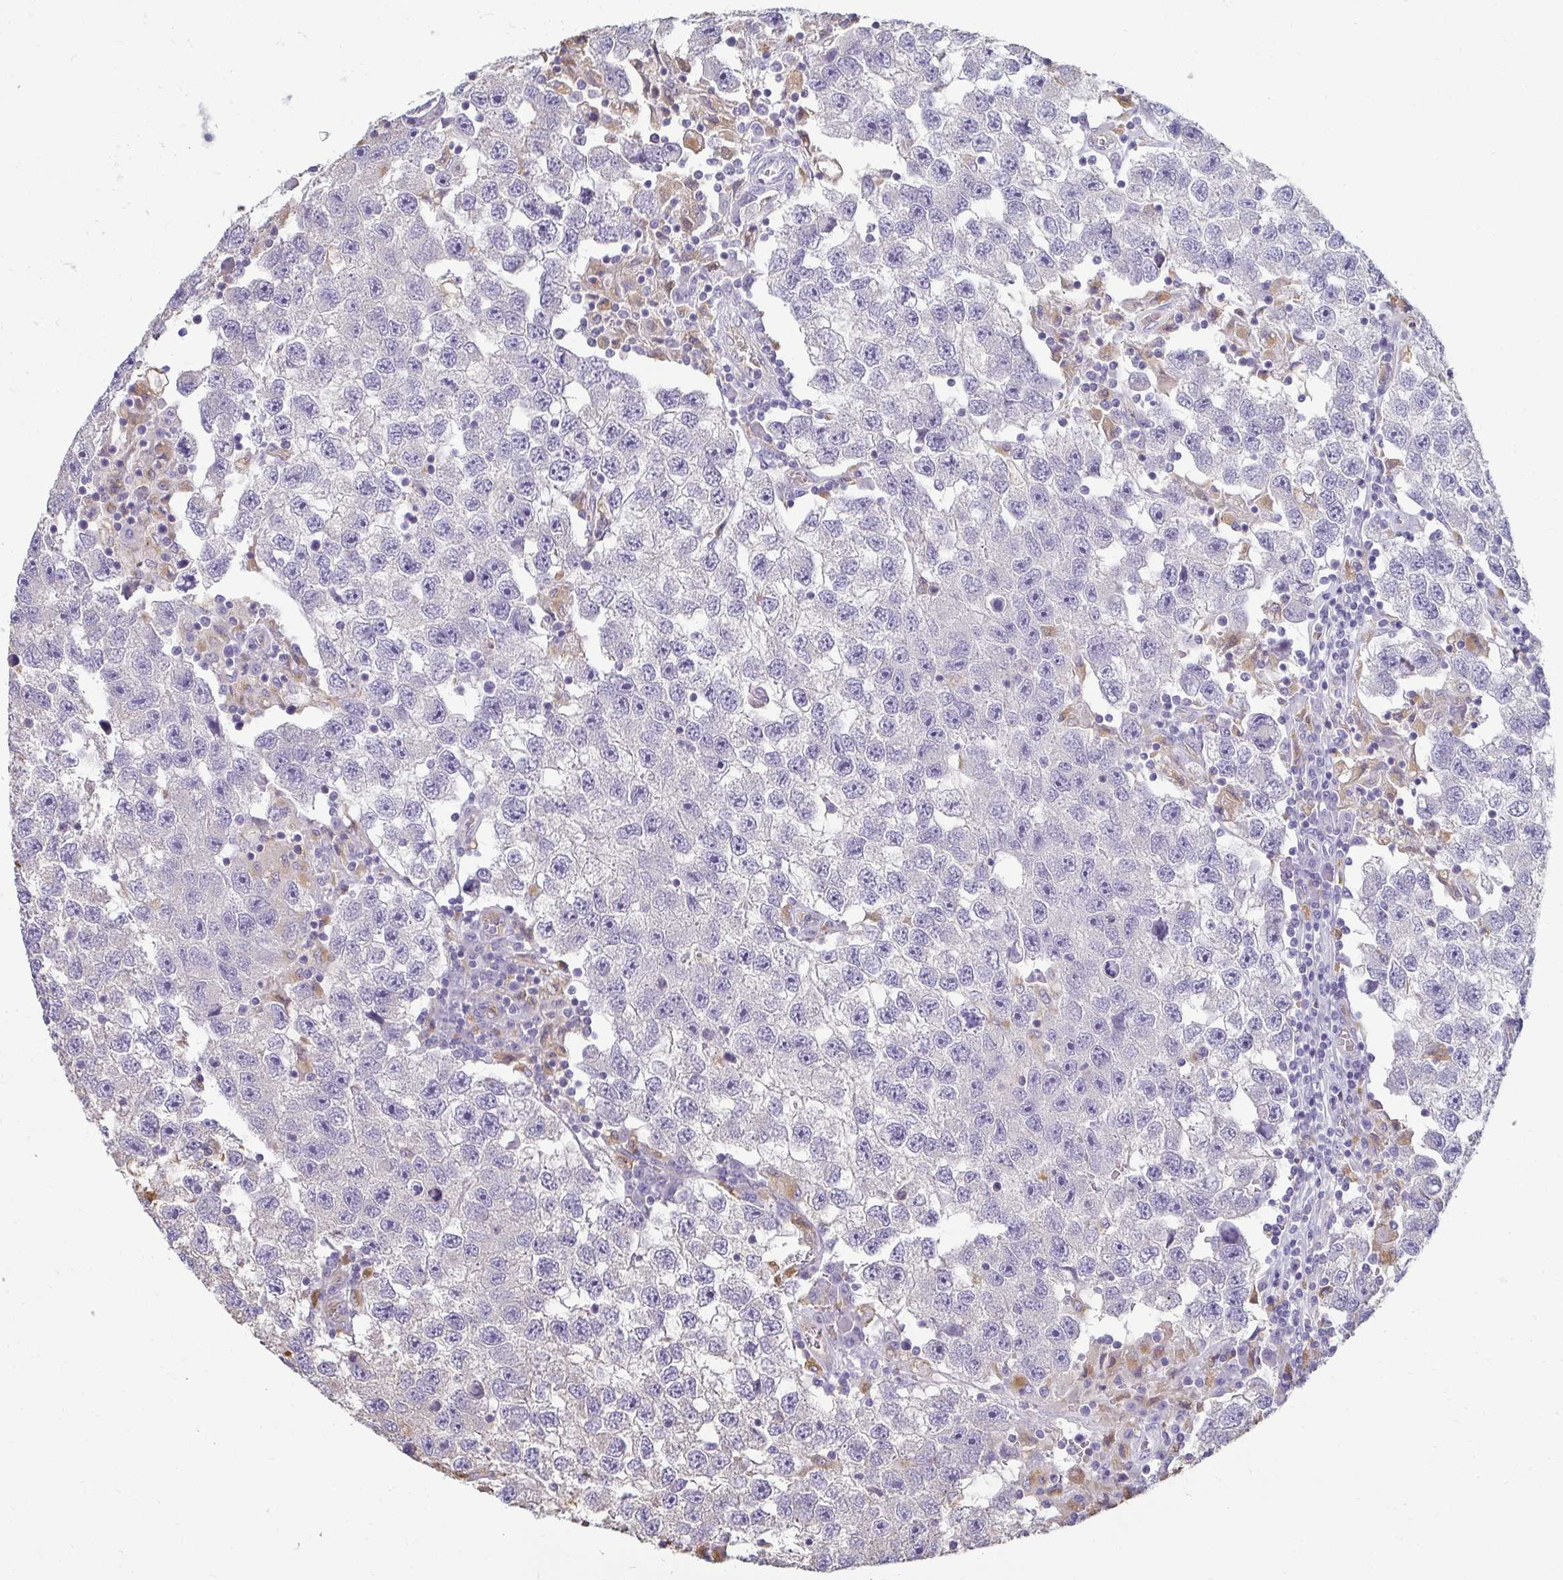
{"staining": {"intensity": "negative", "quantity": "none", "location": "none"}, "tissue": "testis cancer", "cell_type": "Tumor cells", "image_type": "cancer", "snomed": [{"axis": "morphology", "description": "Seminoma, NOS"}, {"axis": "topography", "description": "Testis"}], "caption": "Testis cancer (seminoma) was stained to show a protein in brown. There is no significant positivity in tumor cells. The staining is performed using DAB (3,3'-diaminobenzidine) brown chromogen with nuclei counter-stained in using hematoxylin.", "gene": "PDE2A", "patient": {"sex": "male", "age": 26}}